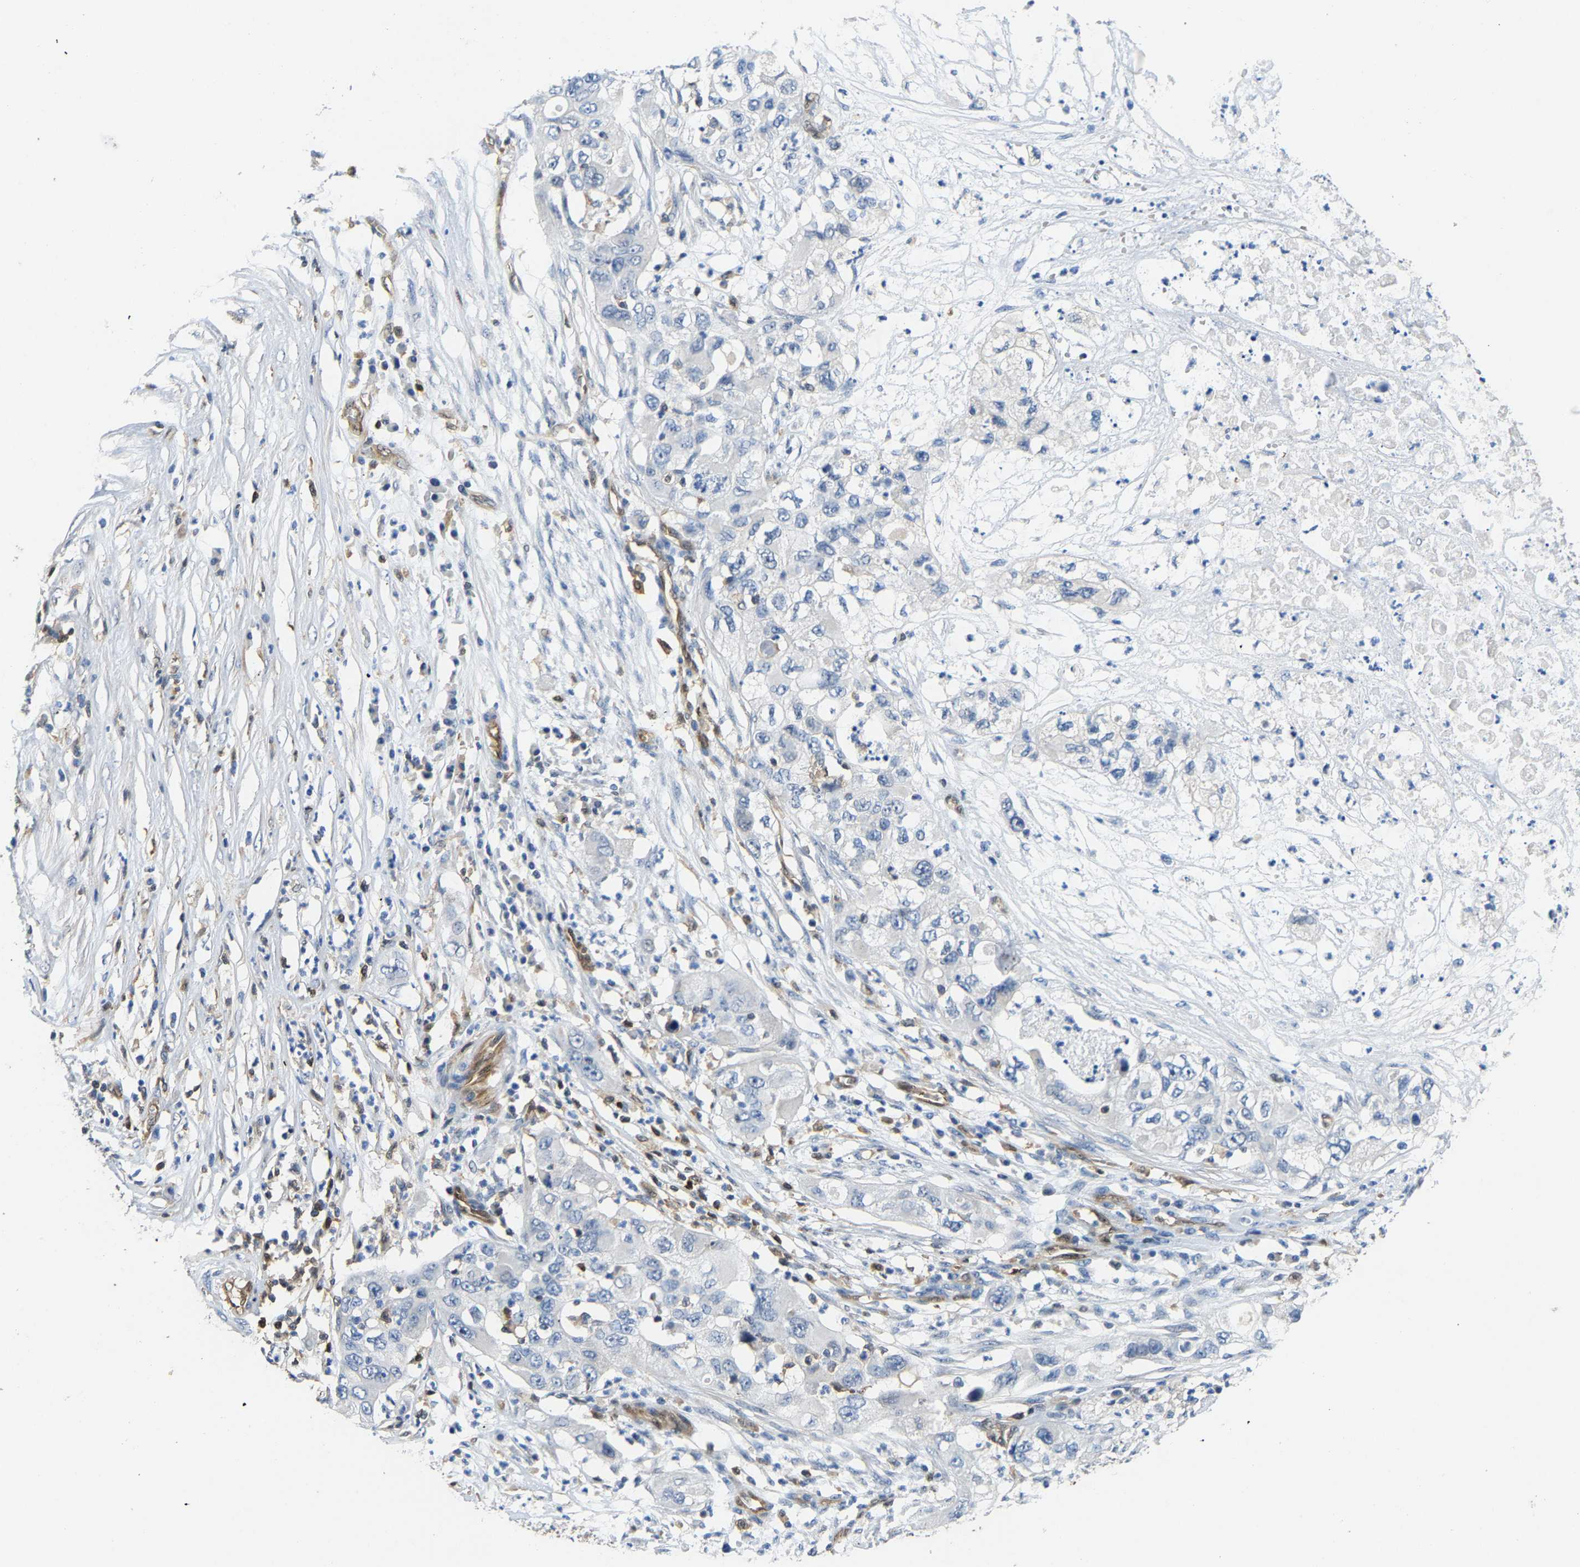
{"staining": {"intensity": "negative", "quantity": "none", "location": "none"}, "tissue": "pancreatic cancer", "cell_type": "Tumor cells", "image_type": "cancer", "snomed": [{"axis": "morphology", "description": "Adenocarcinoma, NOS"}, {"axis": "topography", "description": "Pancreas"}], "caption": "Histopathology image shows no significant protein expression in tumor cells of pancreatic cancer (adenocarcinoma).", "gene": "GIMAP7", "patient": {"sex": "female", "age": 78}}